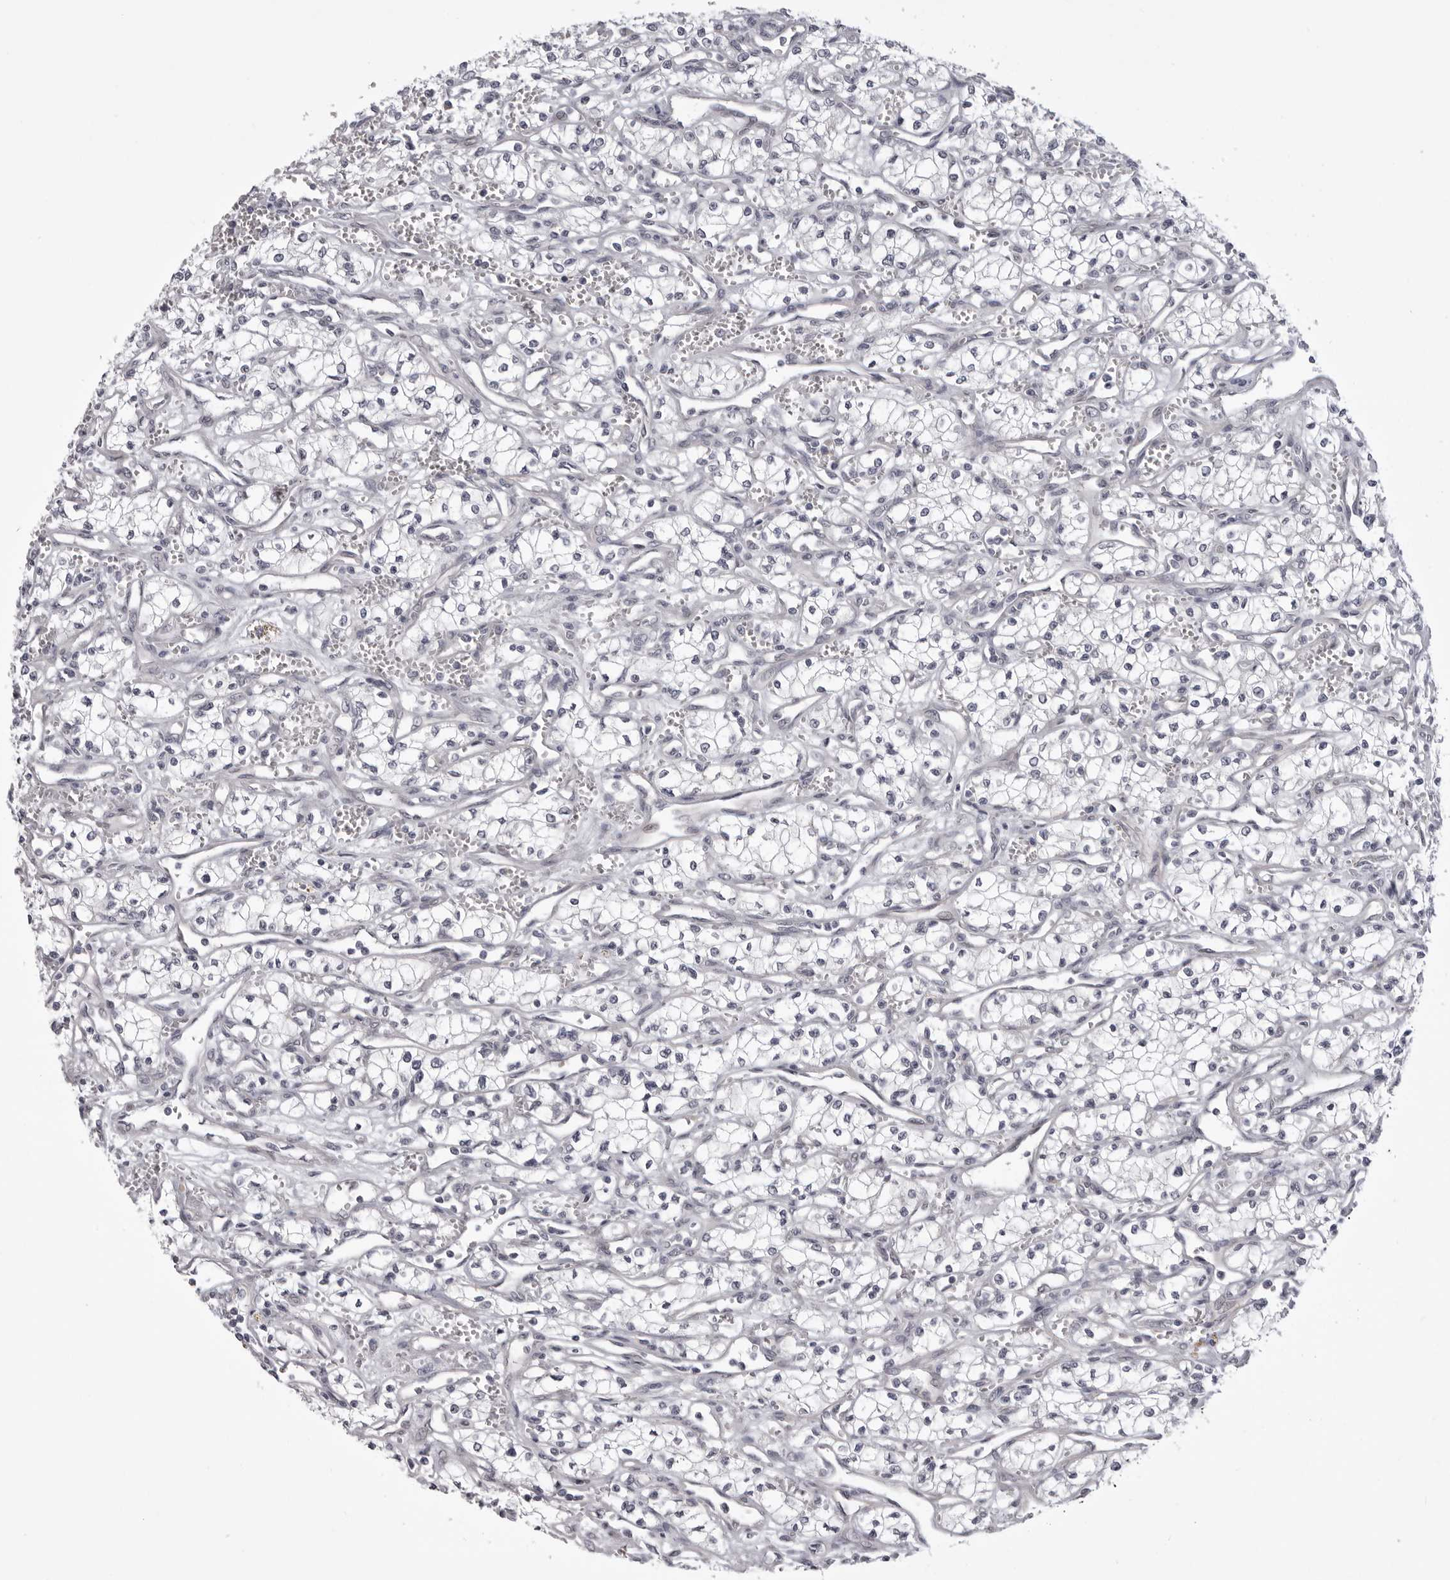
{"staining": {"intensity": "negative", "quantity": "none", "location": "none"}, "tissue": "renal cancer", "cell_type": "Tumor cells", "image_type": "cancer", "snomed": [{"axis": "morphology", "description": "Adenocarcinoma, NOS"}, {"axis": "topography", "description": "Kidney"}], "caption": "Renal cancer (adenocarcinoma) was stained to show a protein in brown. There is no significant expression in tumor cells. (Stains: DAB (3,3'-diaminobenzidine) immunohistochemistry (IHC) with hematoxylin counter stain, Microscopy: brightfield microscopy at high magnification).", "gene": "EPHA10", "patient": {"sex": "male", "age": 59}}